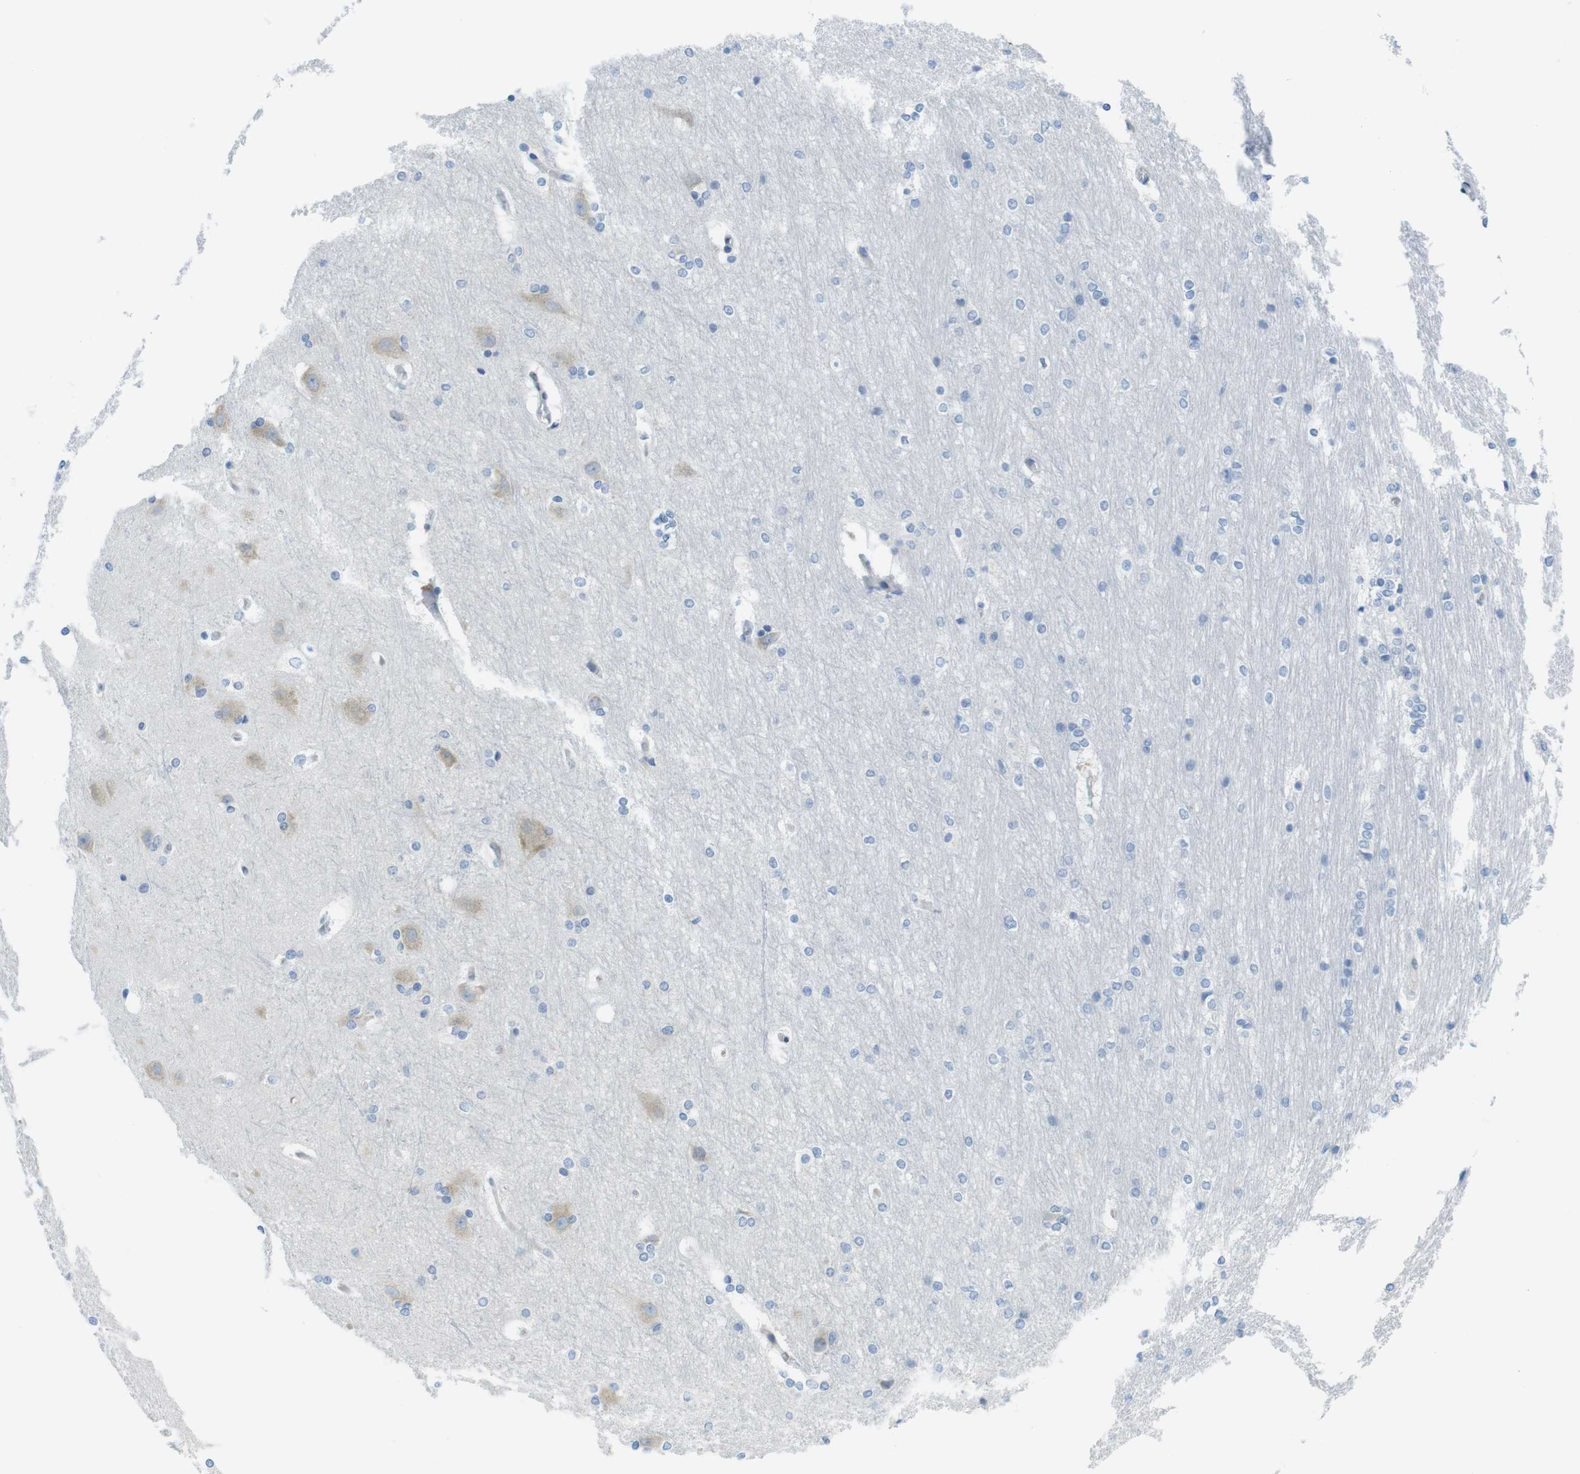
{"staining": {"intensity": "negative", "quantity": "none", "location": "none"}, "tissue": "hippocampus", "cell_type": "Glial cells", "image_type": "normal", "snomed": [{"axis": "morphology", "description": "Normal tissue, NOS"}, {"axis": "topography", "description": "Hippocampus"}], "caption": "IHC of benign hippocampus shows no staining in glial cells.", "gene": "CLPTM1L", "patient": {"sex": "female", "age": 19}}